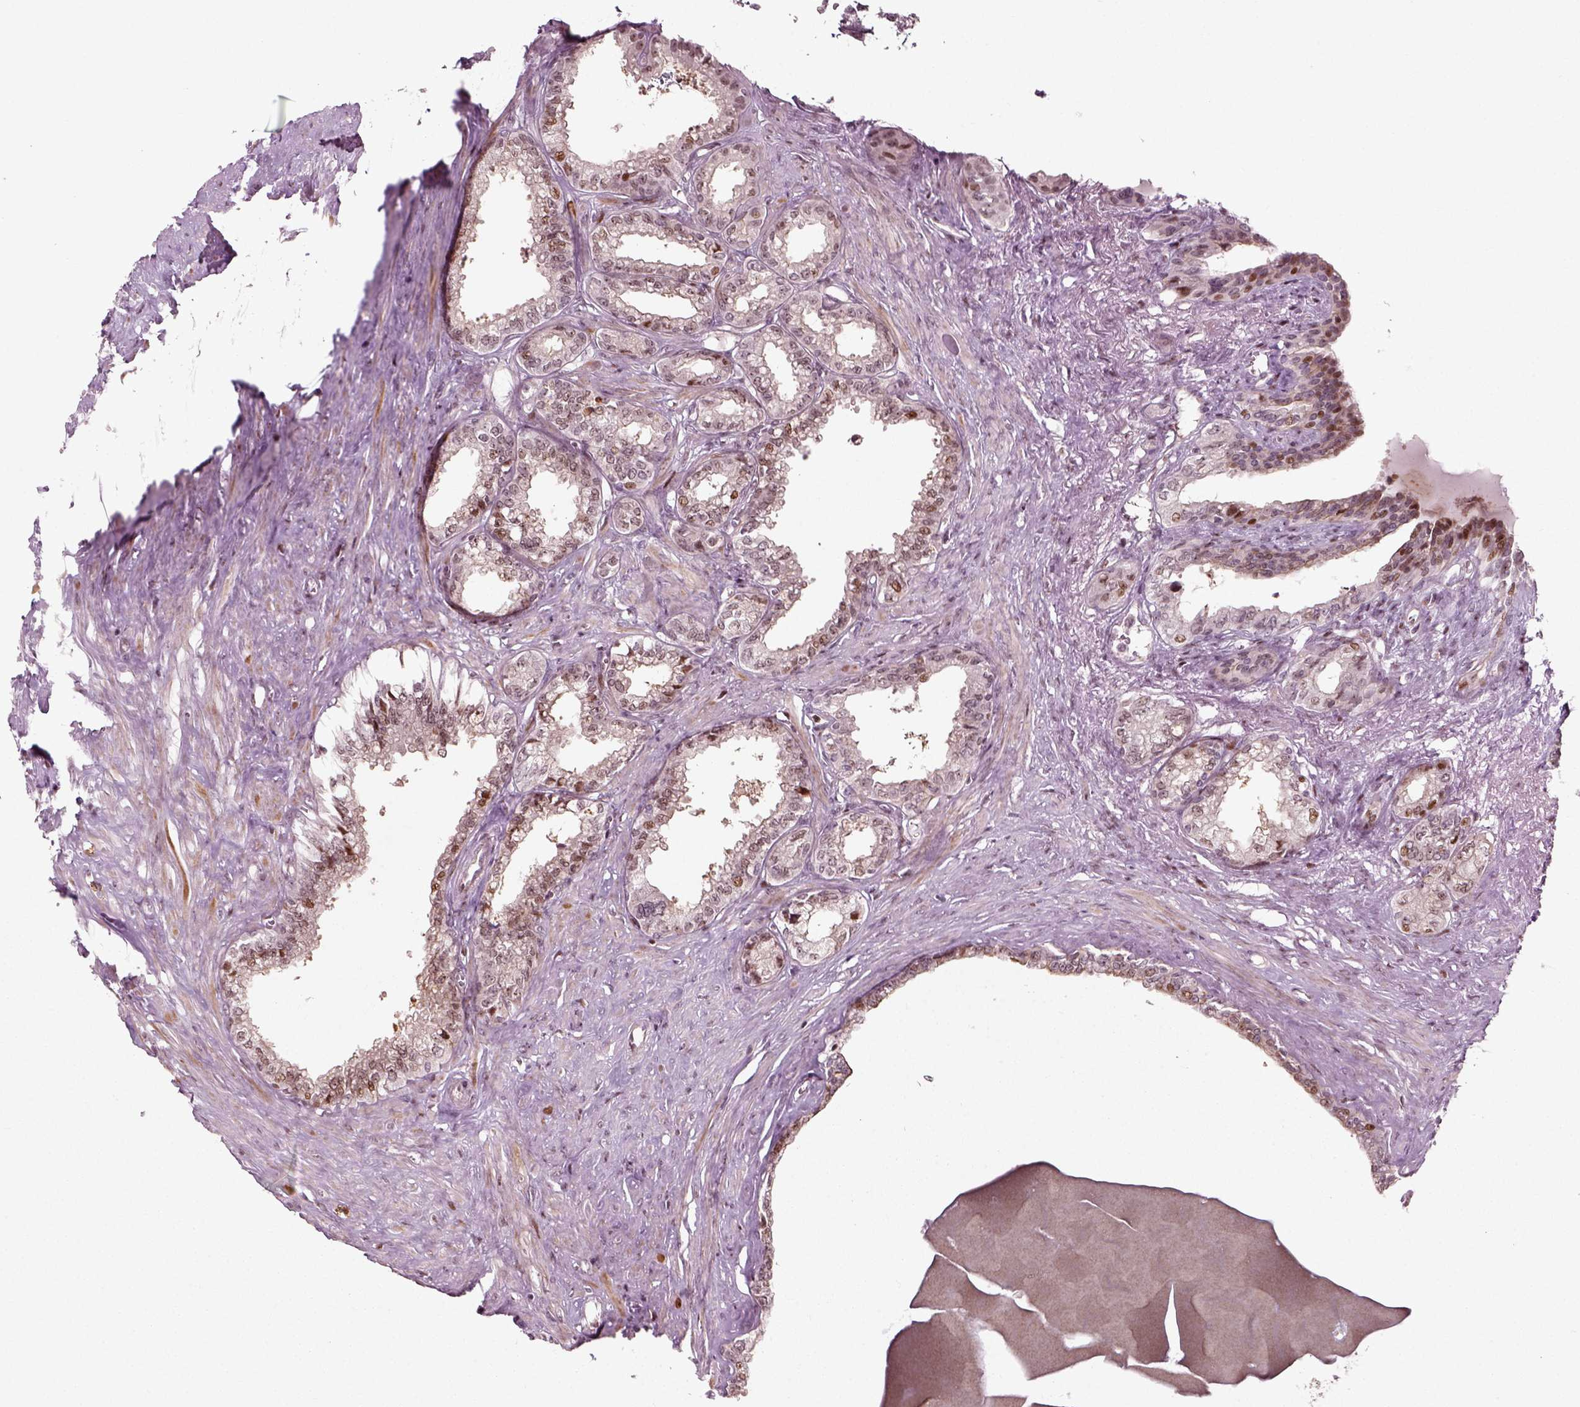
{"staining": {"intensity": "moderate", "quantity": "<25%", "location": "nuclear"}, "tissue": "seminal vesicle", "cell_type": "Glandular cells", "image_type": "normal", "snomed": [{"axis": "morphology", "description": "Normal tissue, NOS"}, {"axis": "morphology", "description": "Urothelial carcinoma, NOS"}, {"axis": "topography", "description": "Urinary bladder"}, {"axis": "topography", "description": "Seminal veicle"}], "caption": "Immunohistochemistry histopathology image of unremarkable seminal vesicle: seminal vesicle stained using immunohistochemistry reveals low levels of moderate protein expression localized specifically in the nuclear of glandular cells, appearing as a nuclear brown color.", "gene": "CDC14A", "patient": {"sex": "male", "age": 76}}